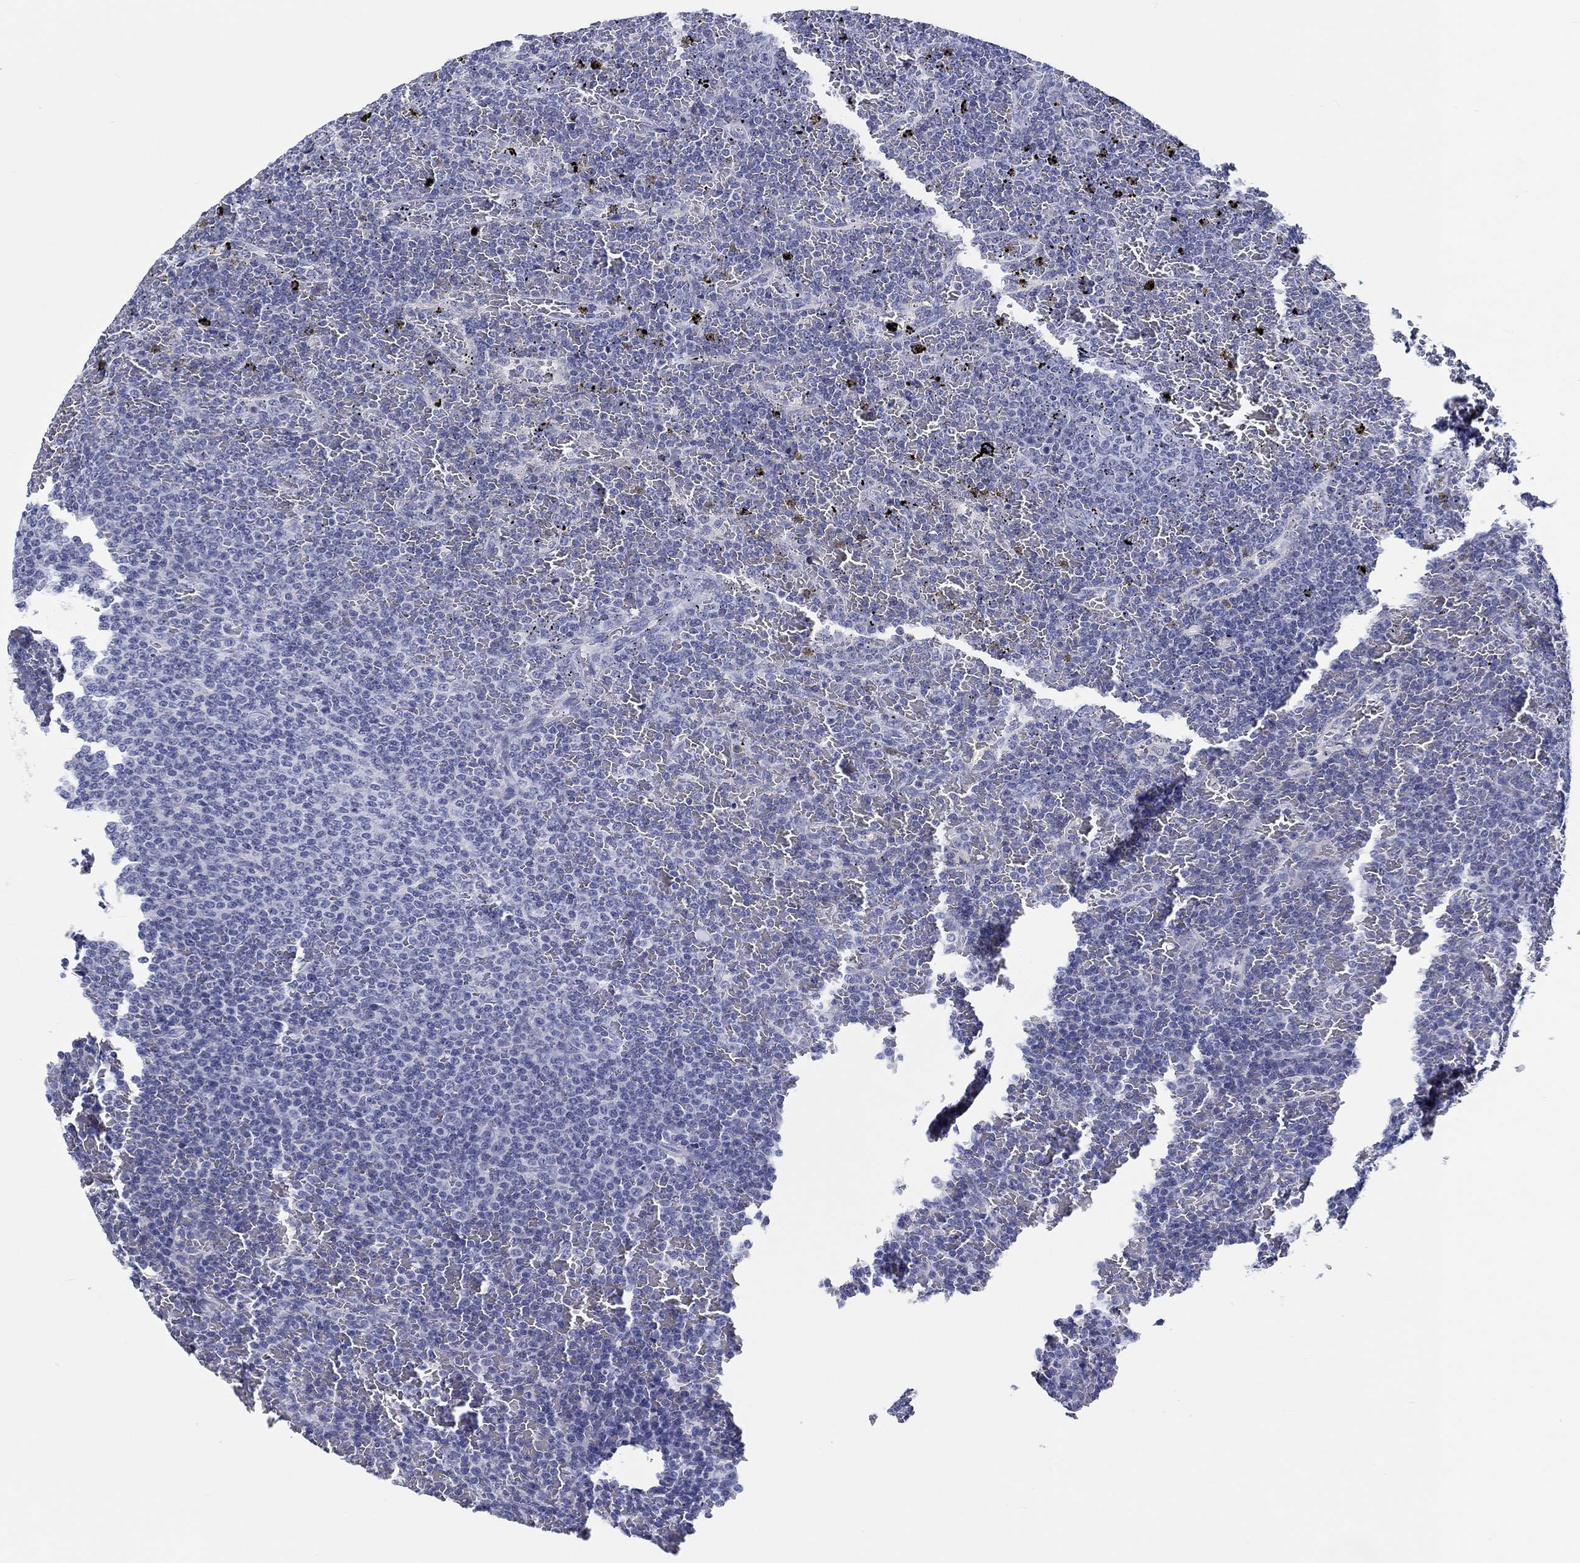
{"staining": {"intensity": "negative", "quantity": "none", "location": "none"}, "tissue": "lymphoma", "cell_type": "Tumor cells", "image_type": "cancer", "snomed": [{"axis": "morphology", "description": "Malignant lymphoma, non-Hodgkin's type, Low grade"}, {"axis": "topography", "description": "Spleen"}], "caption": "DAB immunohistochemical staining of lymphoma shows no significant staining in tumor cells. (DAB immunohistochemistry (IHC), high magnification).", "gene": "H1-1", "patient": {"sex": "female", "age": 77}}